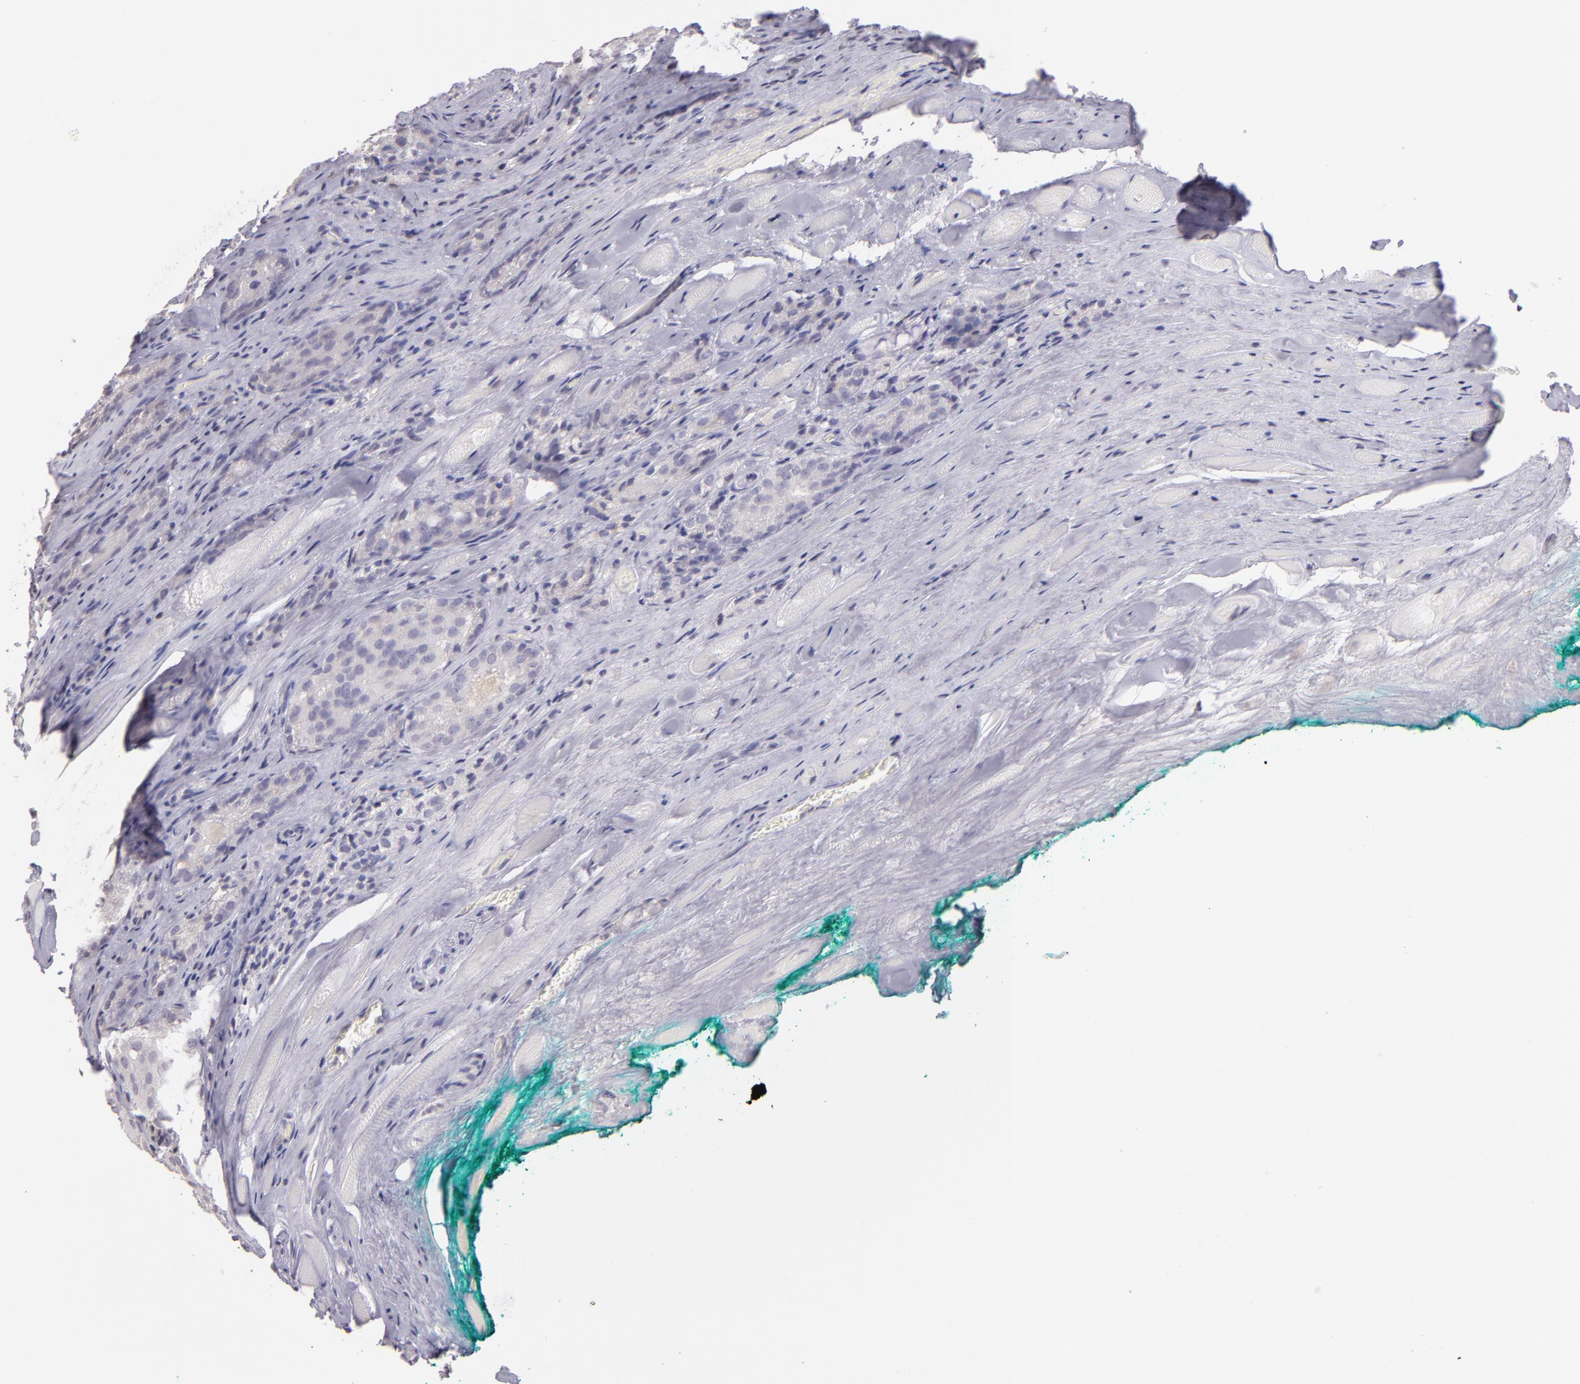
{"staining": {"intensity": "negative", "quantity": "none", "location": "none"}, "tissue": "prostate cancer", "cell_type": "Tumor cells", "image_type": "cancer", "snomed": [{"axis": "morphology", "description": "Adenocarcinoma, Medium grade"}, {"axis": "topography", "description": "Prostate"}], "caption": "DAB immunohistochemical staining of prostate adenocarcinoma (medium-grade) exhibits no significant staining in tumor cells.", "gene": "IL2RA", "patient": {"sex": "male", "age": 60}}